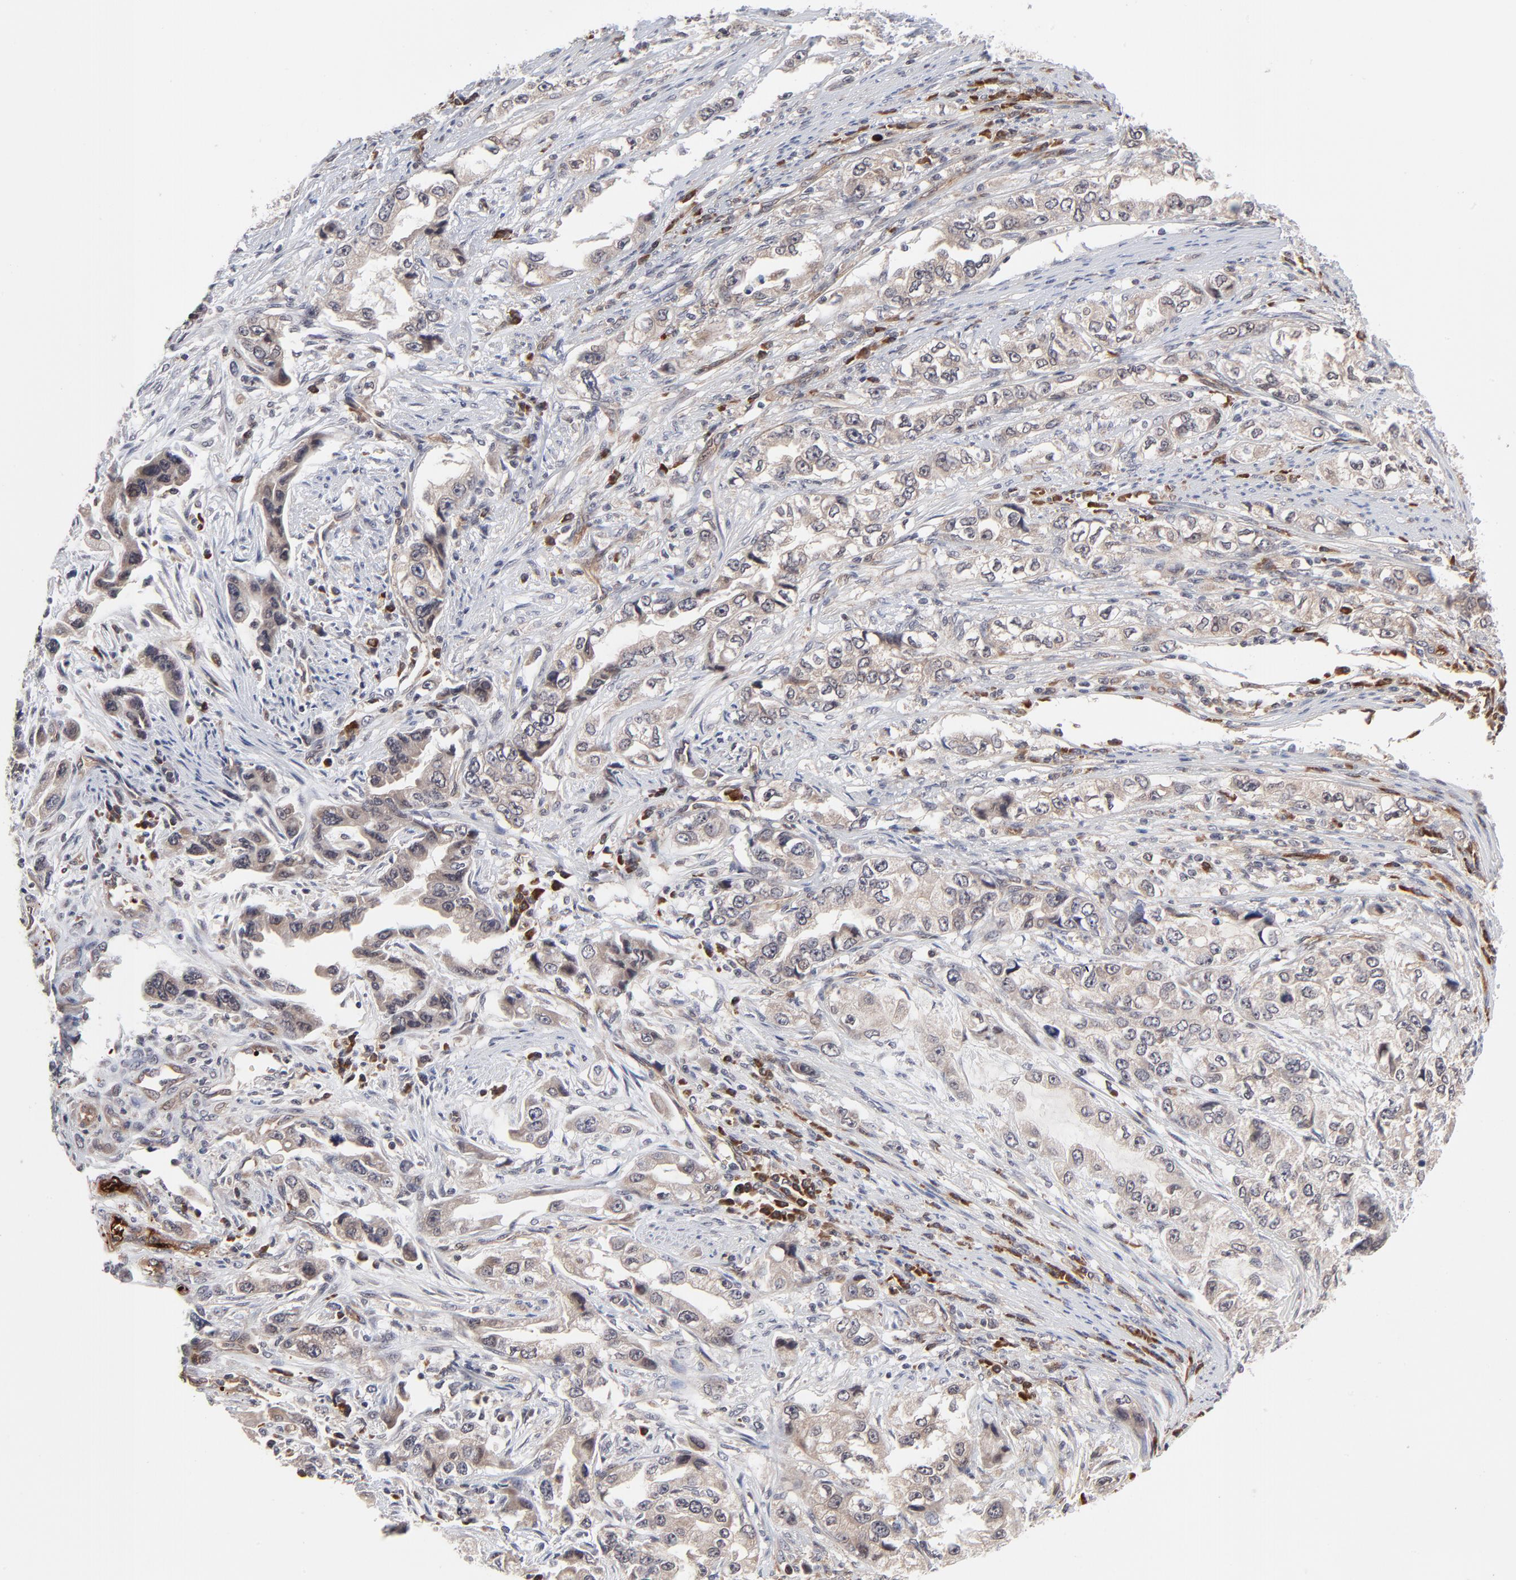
{"staining": {"intensity": "weak", "quantity": "25%-75%", "location": "cytoplasmic/membranous"}, "tissue": "stomach cancer", "cell_type": "Tumor cells", "image_type": "cancer", "snomed": [{"axis": "morphology", "description": "Adenocarcinoma, NOS"}, {"axis": "topography", "description": "Stomach, lower"}], "caption": "The histopathology image exhibits immunohistochemical staining of stomach cancer (adenocarcinoma). There is weak cytoplasmic/membranous expression is identified in approximately 25%-75% of tumor cells. The staining is performed using DAB (3,3'-diaminobenzidine) brown chromogen to label protein expression. The nuclei are counter-stained blue using hematoxylin.", "gene": "CASP10", "patient": {"sex": "female", "age": 93}}